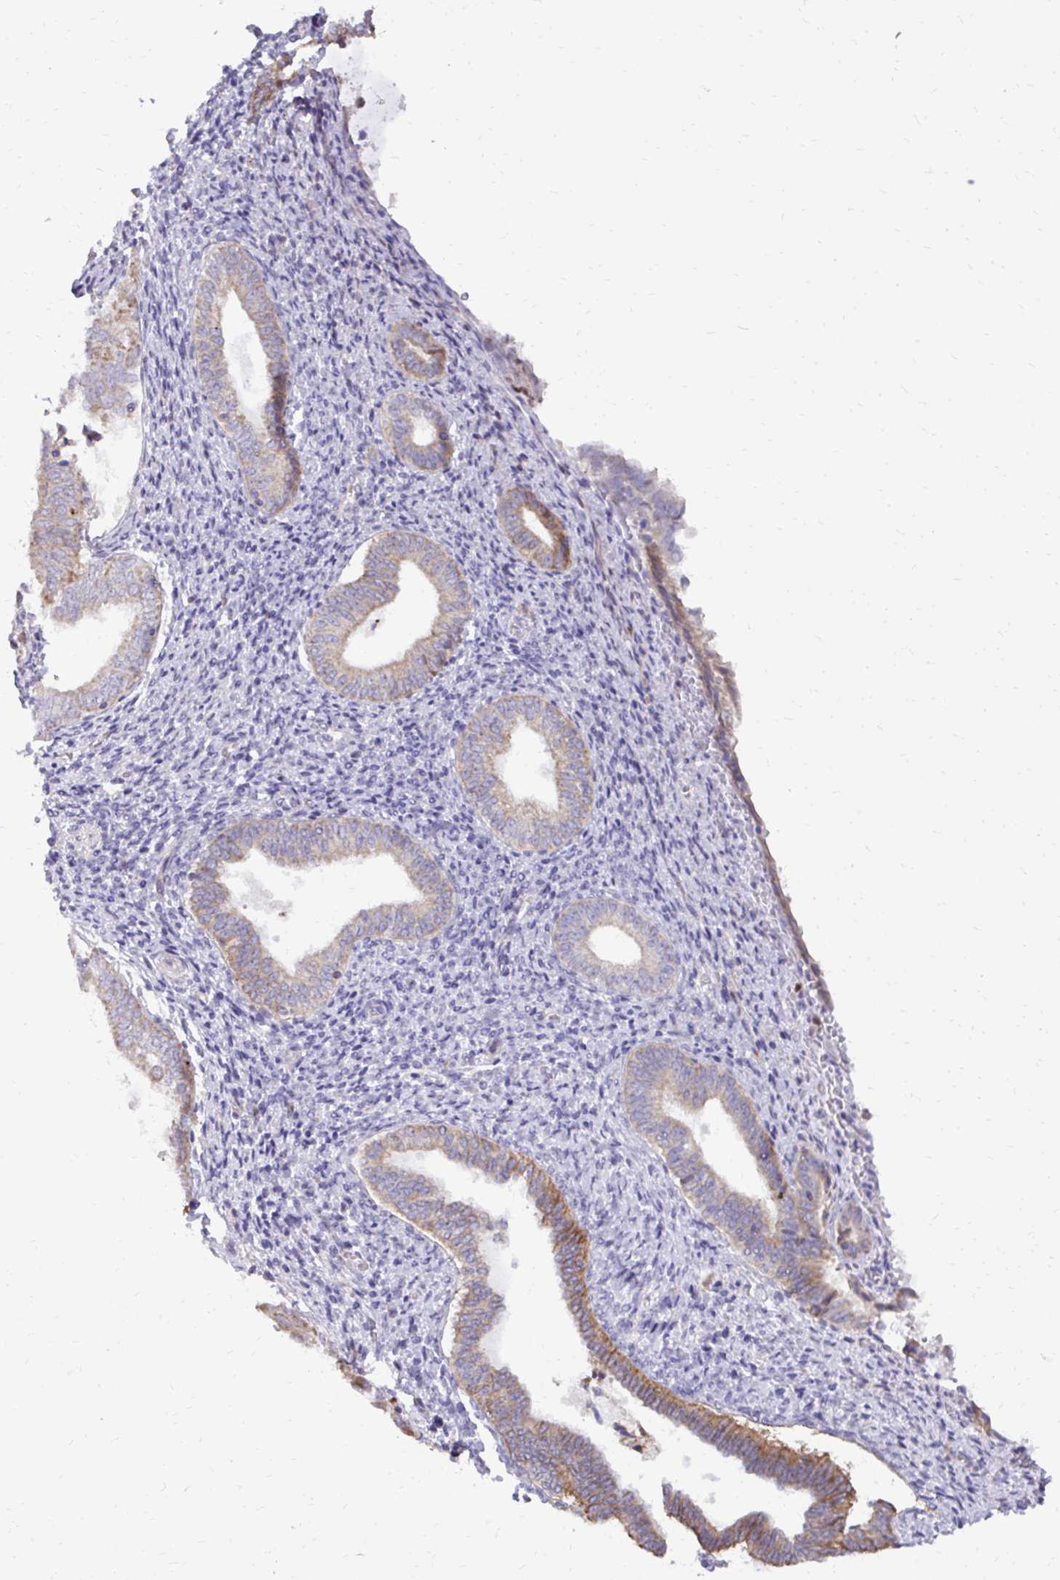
{"staining": {"intensity": "weak", "quantity": "<25%", "location": "cytoplasmic/membranous"}, "tissue": "endometrium", "cell_type": "Cells in endometrial stroma", "image_type": "normal", "snomed": [{"axis": "morphology", "description": "Normal tissue, NOS"}, {"axis": "topography", "description": "Endometrium"}], "caption": "Immunohistochemical staining of benign endometrium displays no significant positivity in cells in endometrial stroma.", "gene": "ABCC3", "patient": {"sex": "female", "age": 50}}